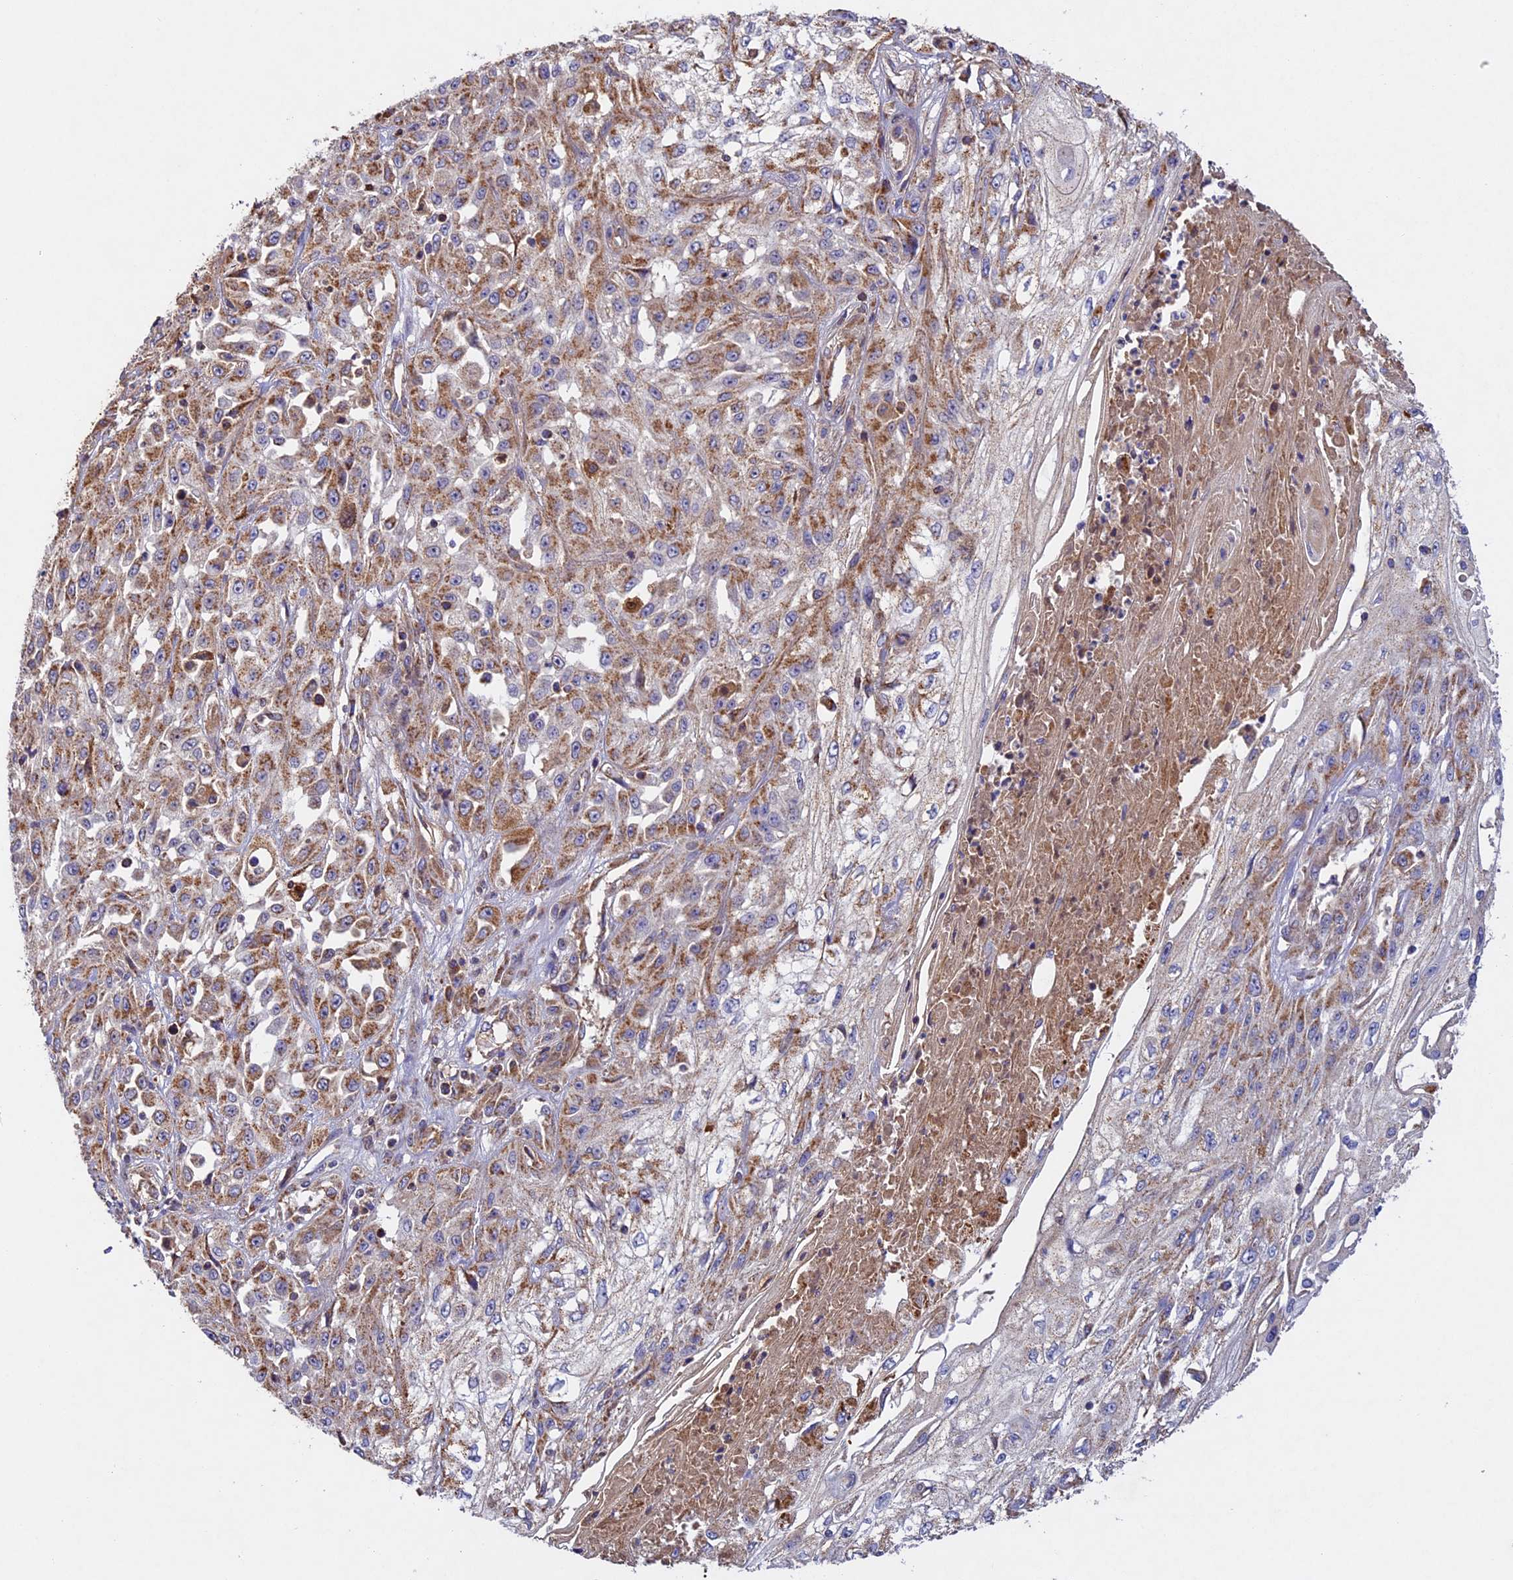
{"staining": {"intensity": "moderate", "quantity": ">75%", "location": "cytoplasmic/membranous"}, "tissue": "skin cancer", "cell_type": "Tumor cells", "image_type": "cancer", "snomed": [{"axis": "morphology", "description": "Squamous cell carcinoma, NOS"}, {"axis": "morphology", "description": "Squamous cell carcinoma, metastatic, NOS"}, {"axis": "topography", "description": "Skin"}, {"axis": "topography", "description": "Lymph node"}], "caption": "Approximately >75% of tumor cells in skin metastatic squamous cell carcinoma reveal moderate cytoplasmic/membranous protein staining as visualized by brown immunohistochemical staining.", "gene": "OCEL1", "patient": {"sex": "male", "age": 75}}